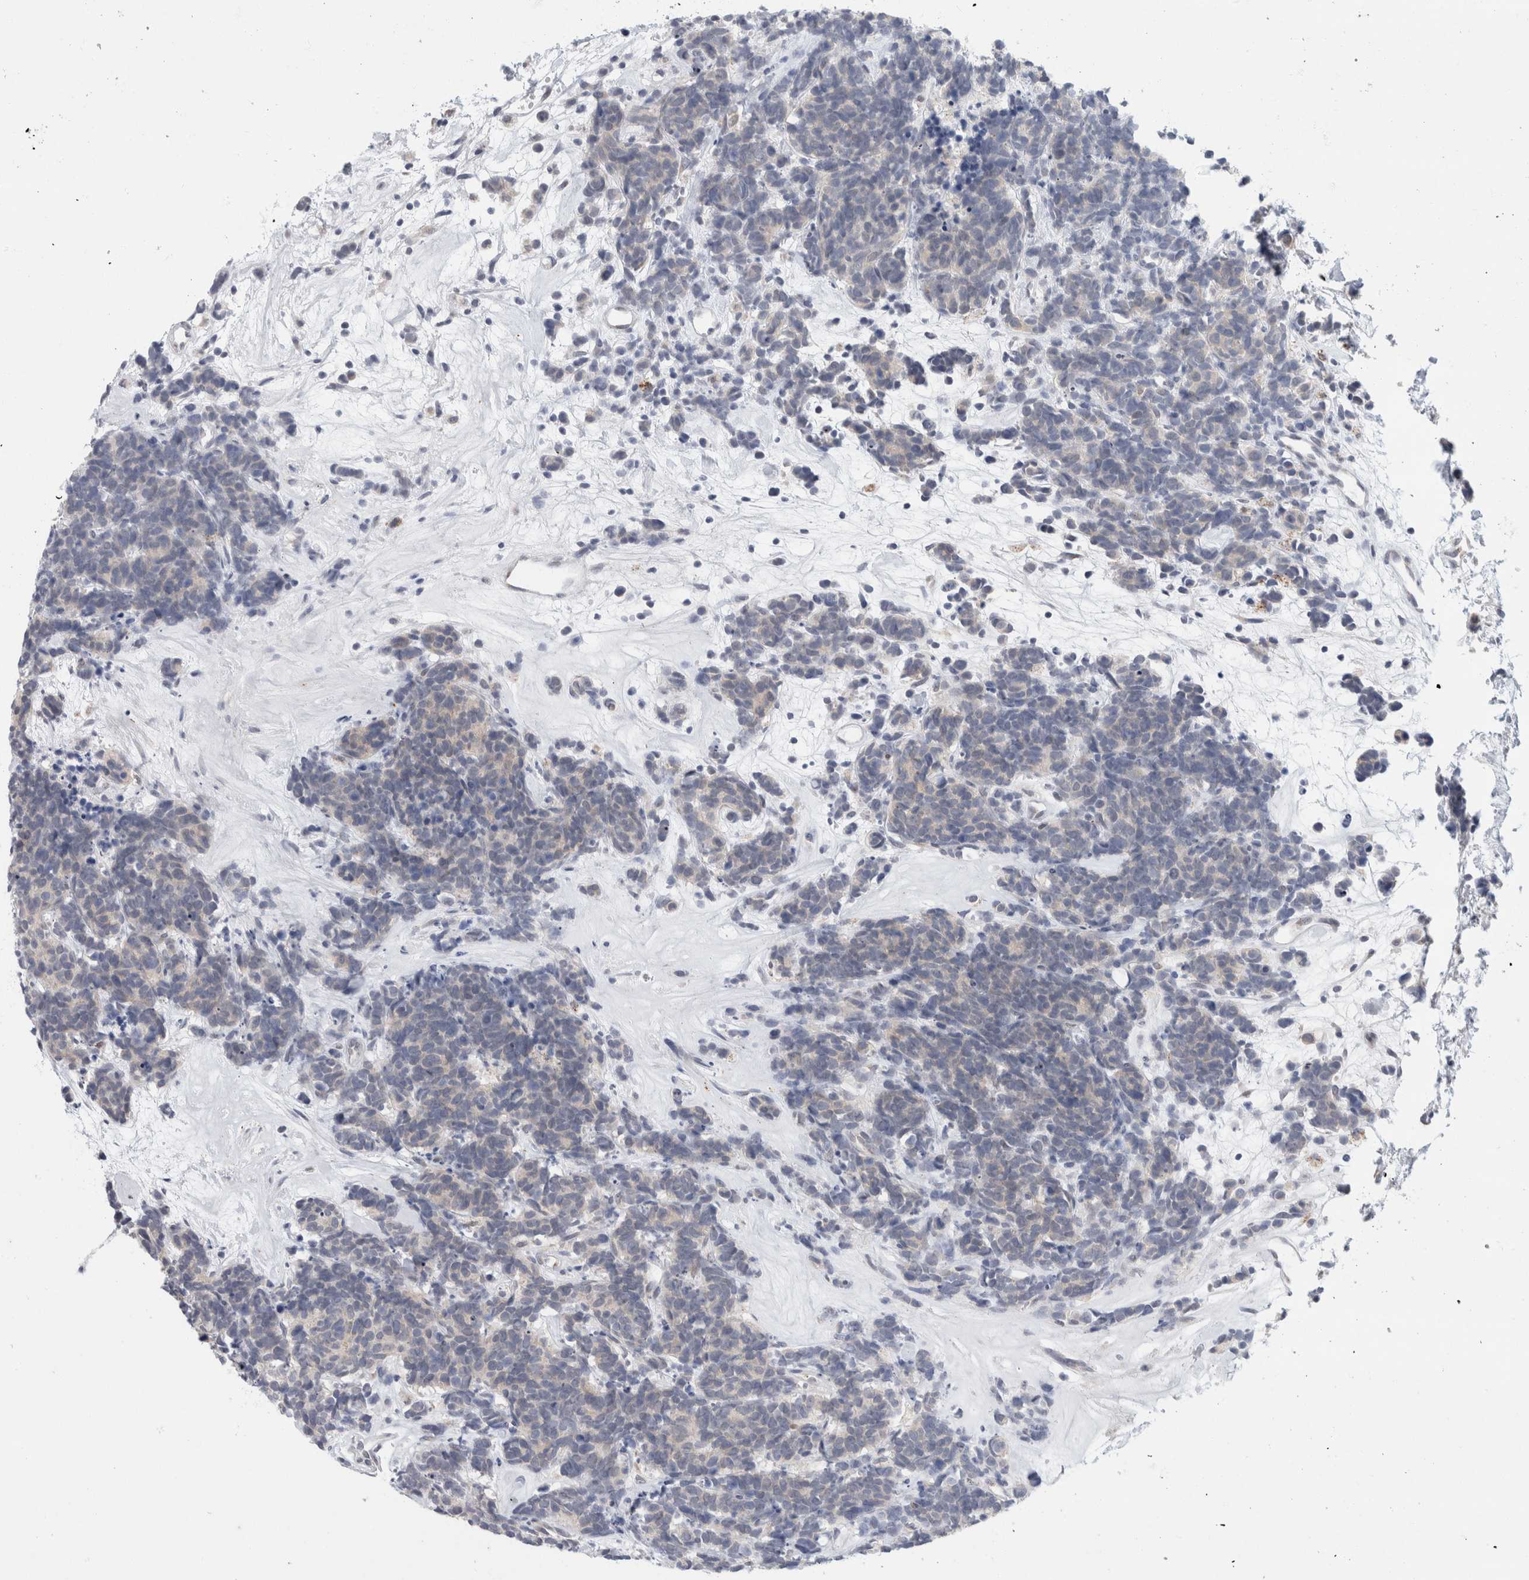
{"staining": {"intensity": "negative", "quantity": "none", "location": "none"}, "tissue": "carcinoid", "cell_type": "Tumor cells", "image_type": "cancer", "snomed": [{"axis": "morphology", "description": "Carcinoma, NOS"}, {"axis": "morphology", "description": "Carcinoid, malignant, NOS"}, {"axis": "topography", "description": "Urinary bladder"}], "caption": "Carcinoma was stained to show a protein in brown. There is no significant staining in tumor cells.", "gene": "NIPA1", "patient": {"sex": "male", "age": 57}}